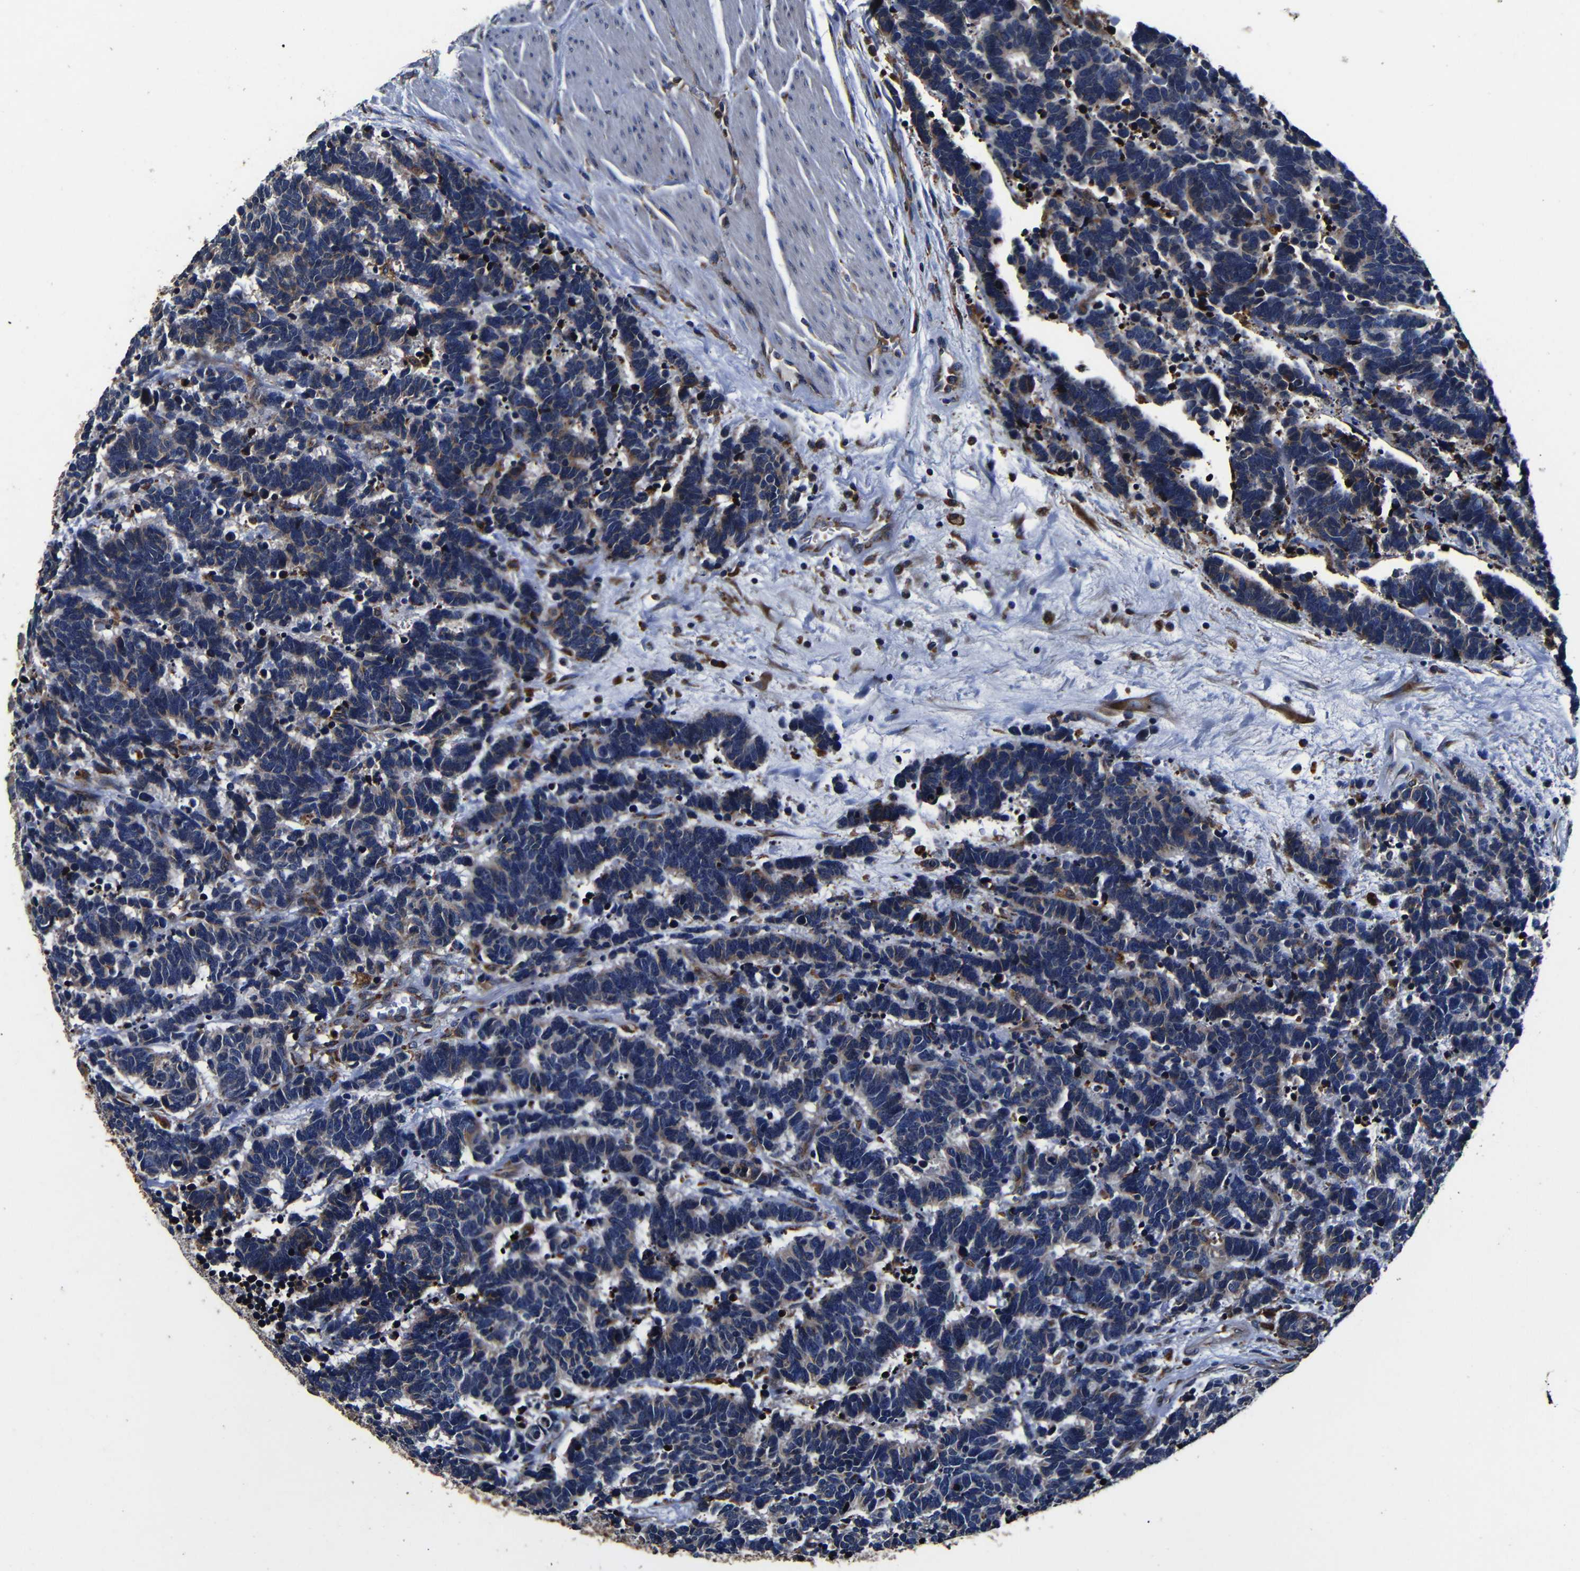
{"staining": {"intensity": "weak", "quantity": "<25%", "location": "cytoplasmic/membranous"}, "tissue": "carcinoid", "cell_type": "Tumor cells", "image_type": "cancer", "snomed": [{"axis": "morphology", "description": "Carcinoma, NOS"}, {"axis": "morphology", "description": "Carcinoid, malignant, NOS"}, {"axis": "topography", "description": "Urinary bladder"}], "caption": "There is no significant staining in tumor cells of carcinoid.", "gene": "SCN9A", "patient": {"sex": "male", "age": 57}}